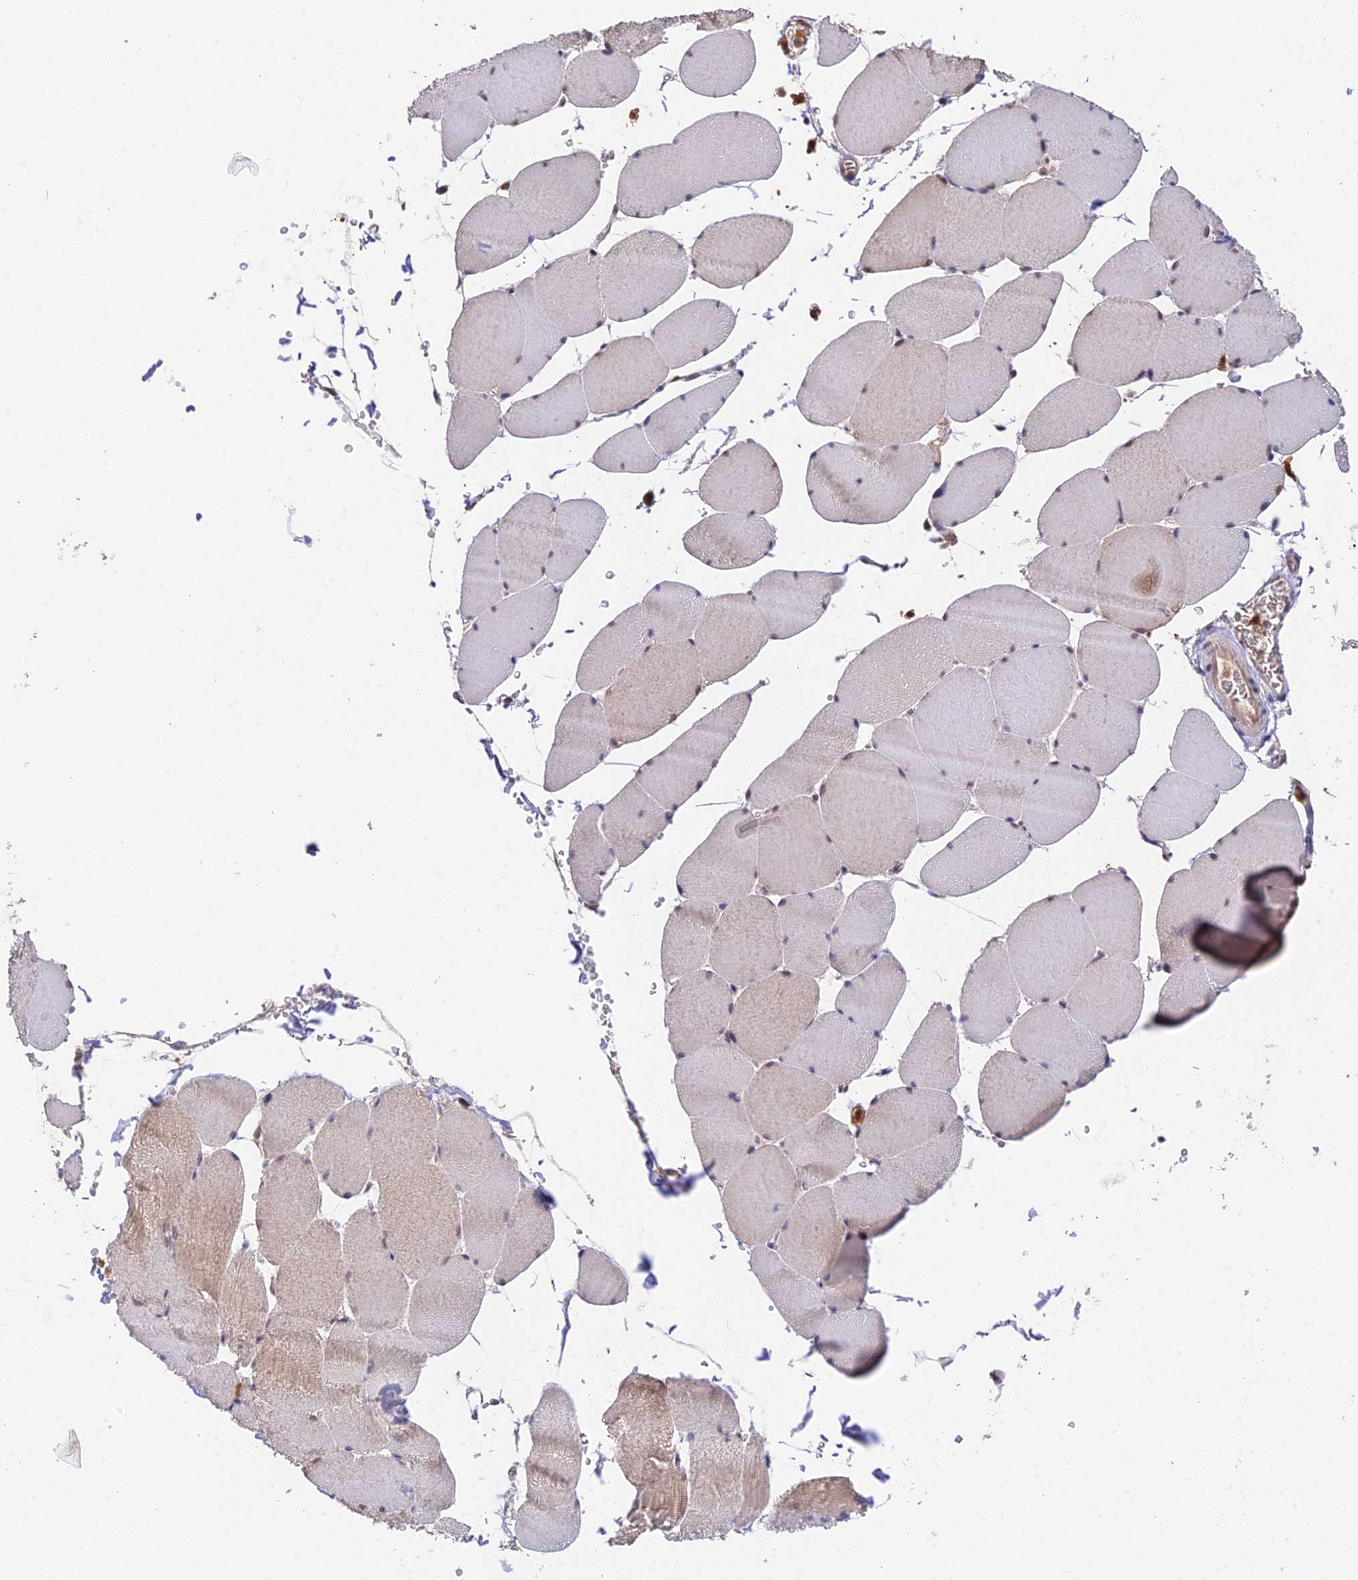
{"staining": {"intensity": "weak", "quantity": "<25%", "location": "cytoplasmic/membranous"}, "tissue": "skeletal muscle", "cell_type": "Myocytes", "image_type": "normal", "snomed": [{"axis": "morphology", "description": "Normal tissue, NOS"}, {"axis": "topography", "description": "Skeletal muscle"}, {"axis": "topography", "description": "Head-Neck"}], "caption": "High power microscopy image of an immunohistochemistry histopathology image of unremarkable skeletal muscle, revealing no significant staining in myocytes.", "gene": "PEX16", "patient": {"sex": "male", "age": 66}}